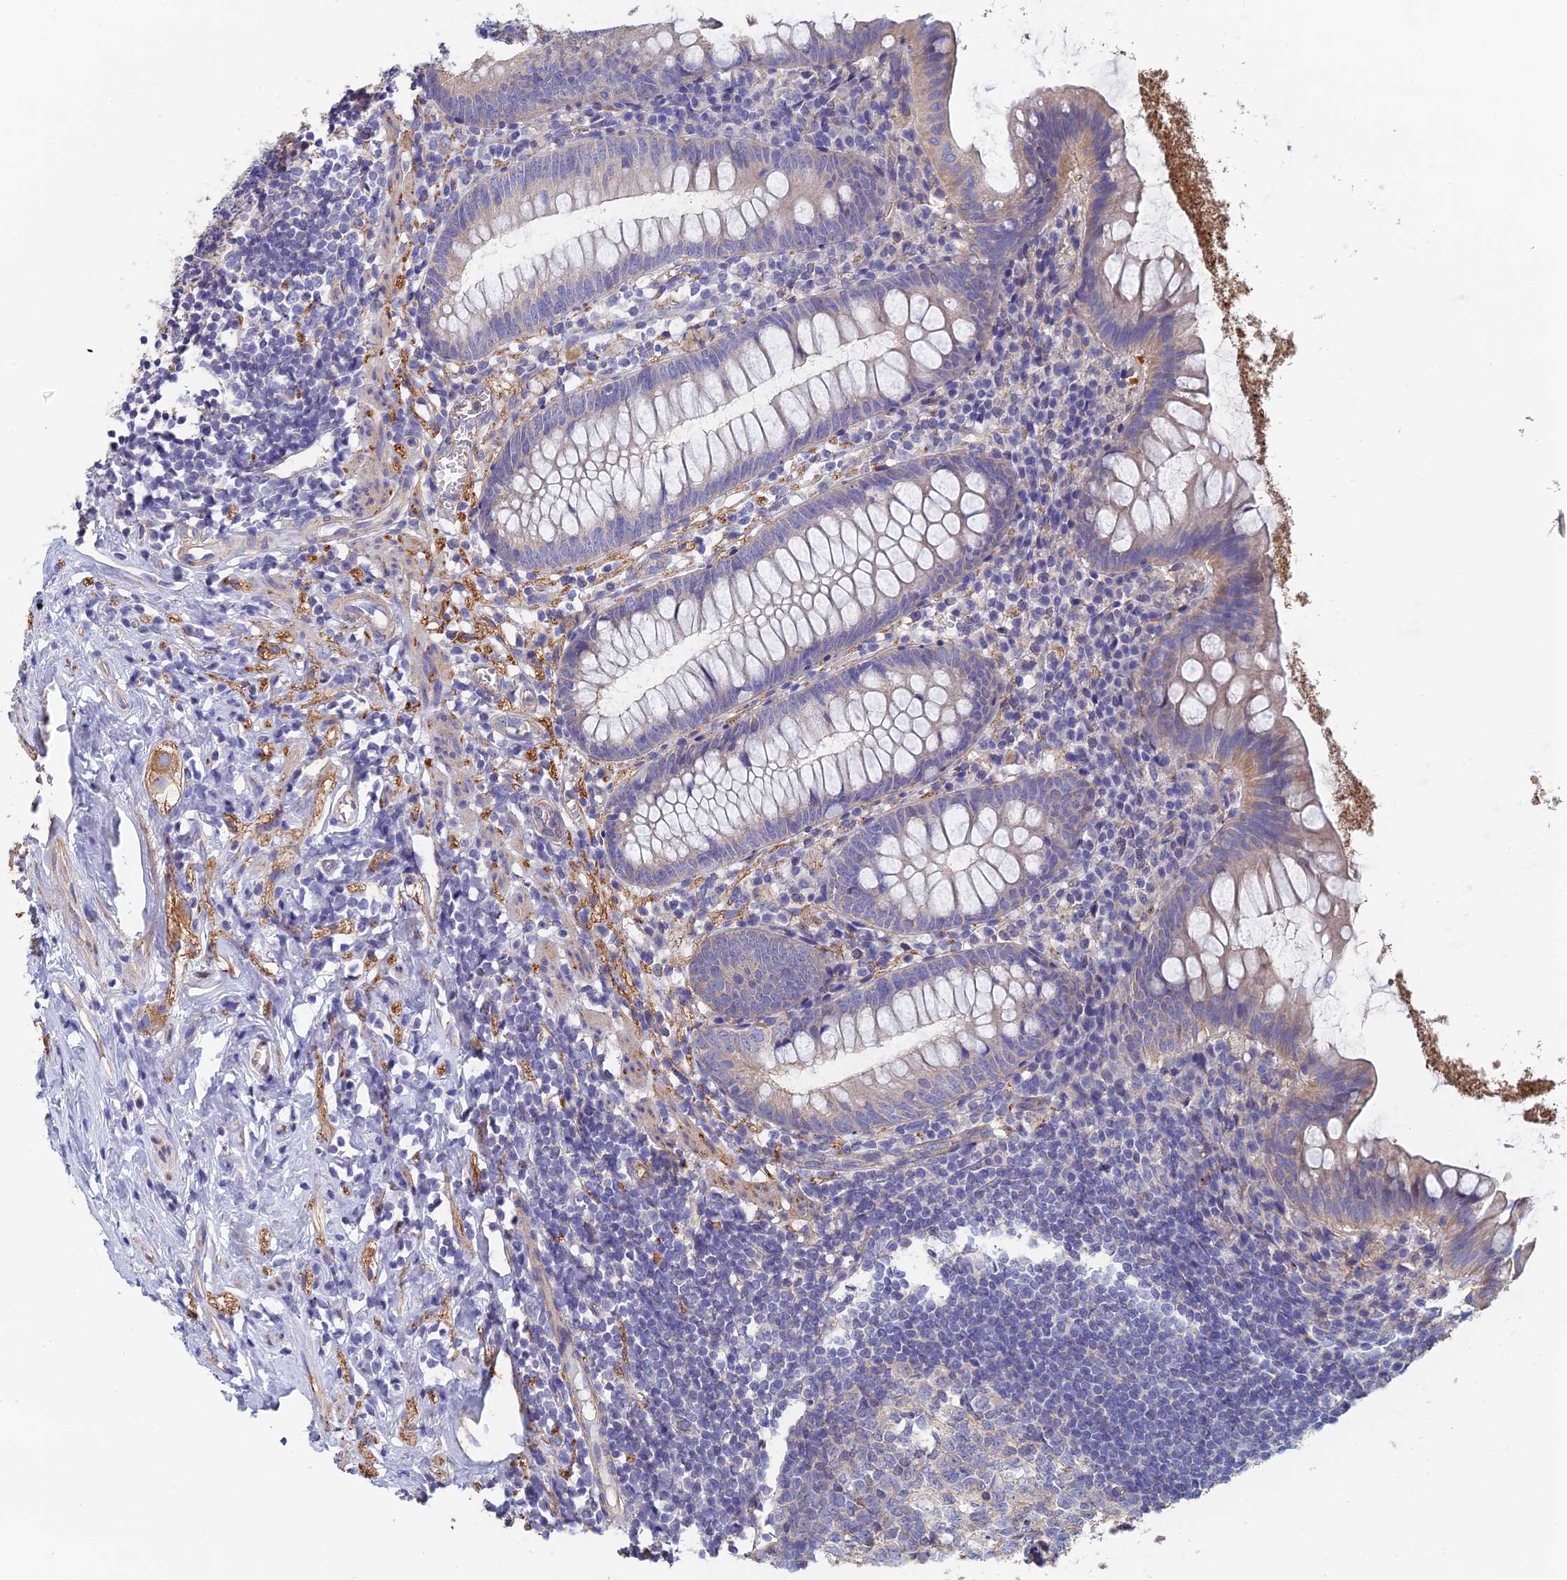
{"staining": {"intensity": "weak", "quantity": "<25%", "location": "cytoplasmic/membranous"}, "tissue": "appendix", "cell_type": "Glandular cells", "image_type": "normal", "snomed": [{"axis": "morphology", "description": "Normal tissue, NOS"}, {"axis": "topography", "description": "Appendix"}], "caption": "Image shows no significant protein expression in glandular cells of normal appendix. The staining is performed using DAB brown chromogen with nuclei counter-stained in using hematoxylin.", "gene": "PCDHA5", "patient": {"sex": "female", "age": 51}}